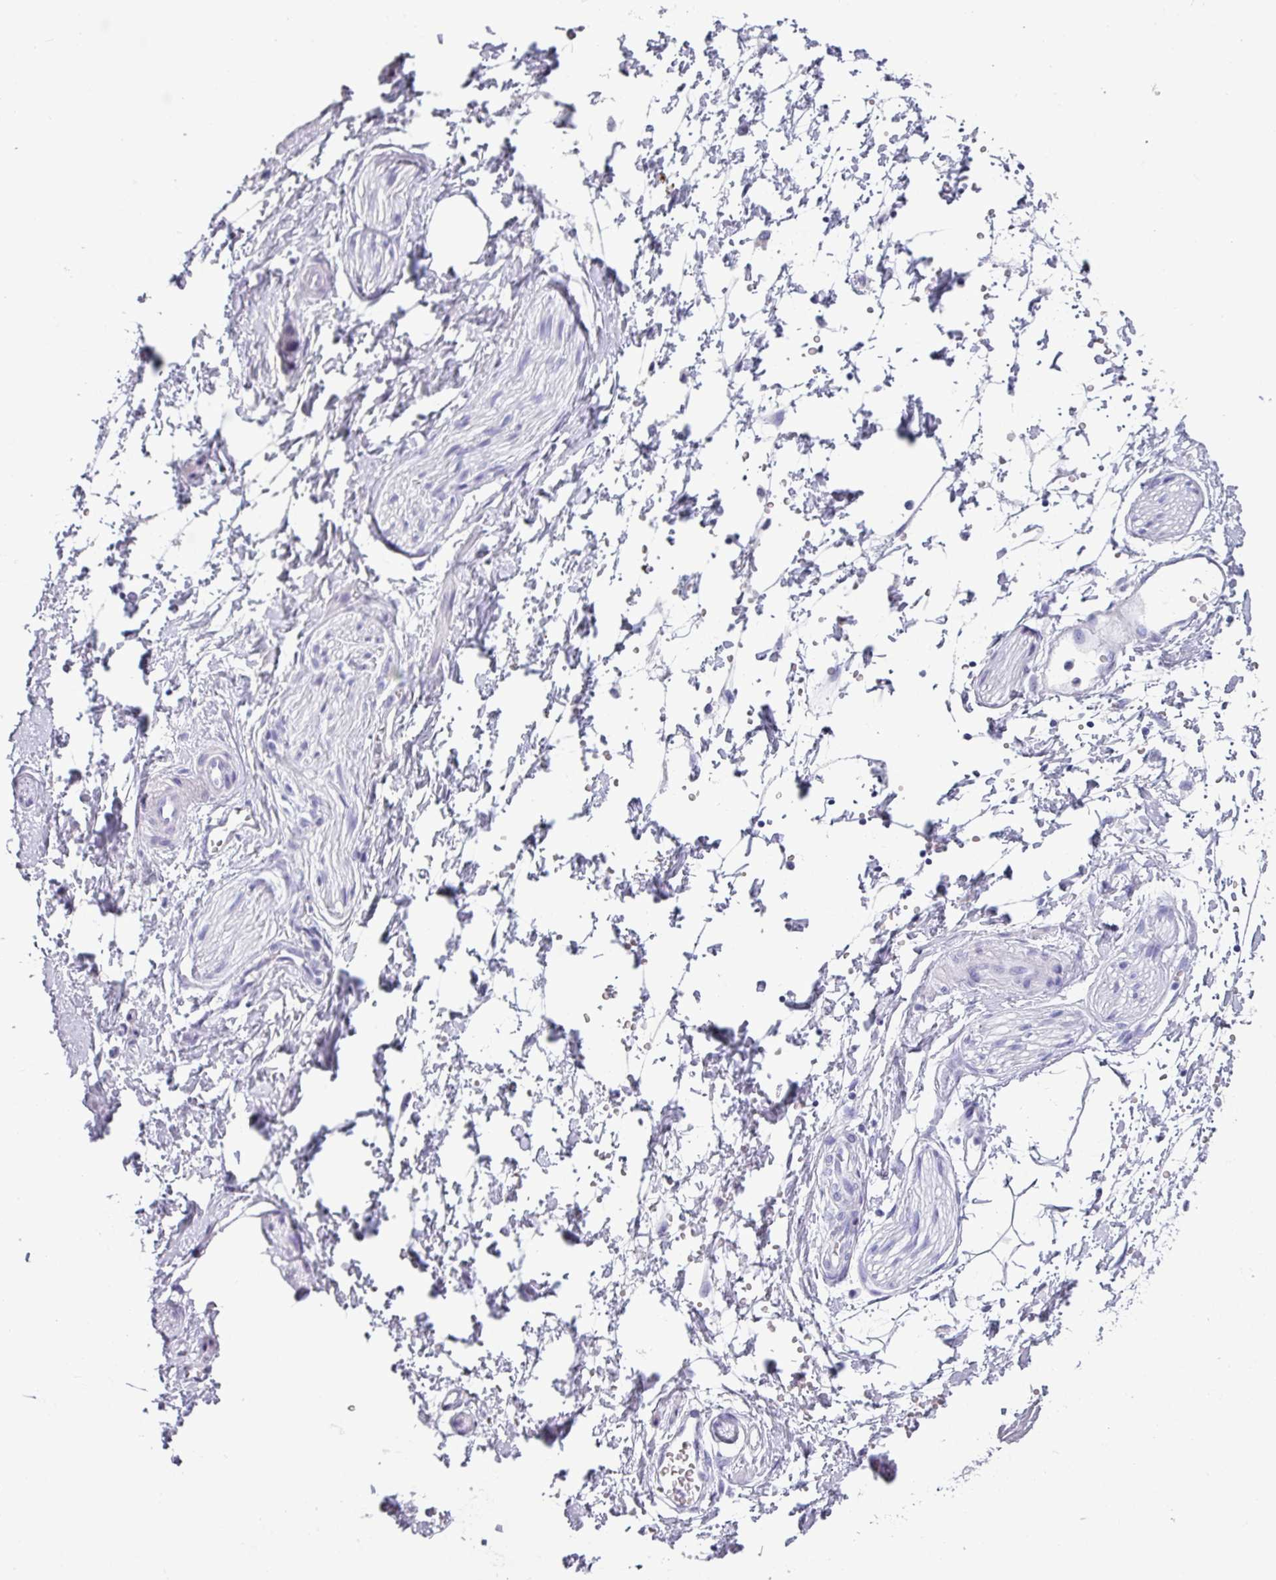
{"staining": {"intensity": "negative", "quantity": "none", "location": "none"}, "tissue": "adipose tissue", "cell_type": "Adipocytes", "image_type": "normal", "snomed": [{"axis": "morphology", "description": "Normal tissue, NOS"}, {"axis": "topography", "description": "Prostate"}, {"axis": "topography", "description": "Peripheral nerve tissue"}], "caption": "IHC micrograph of normal adipose tissue stained for a protein (brown), which exhibits no staining in adipocytes. (DAB immunohistochemistry (IHC) with hematoxylin counter stain).", "gene": "SLC26A9", "patient": {"sex": "male", "age": 55}}